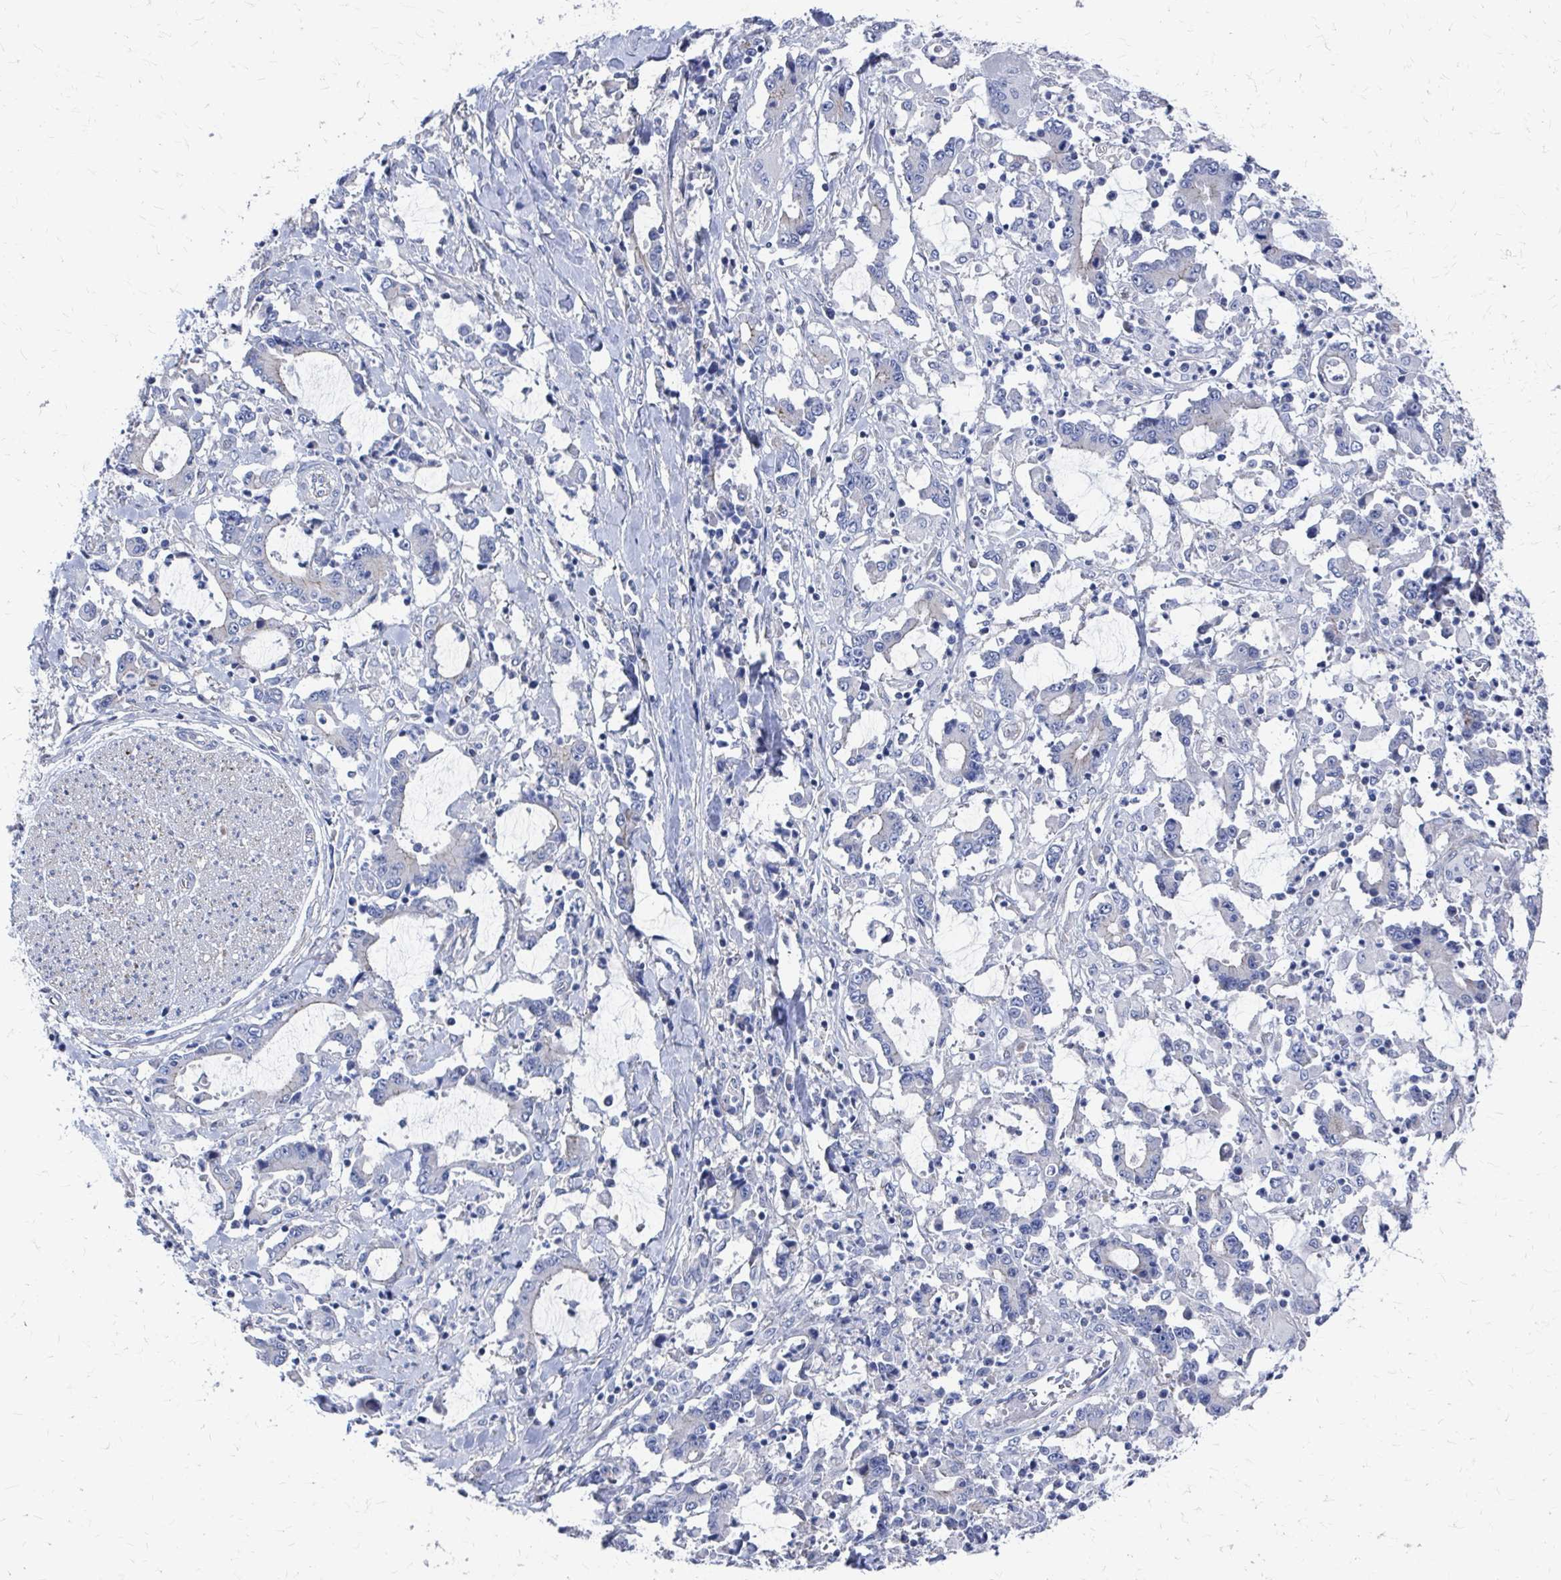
{"staining": {"intensity": "negative", "quantity": "none", "location": "none"}, "tissue": "stomach cancer", "cell_type": "Tumor cells", "image_type": "cancer", "snomed": [{"axis": "morphology", "description": "Adenocarcinoma, NOS"}, {"axis": "topography", "description": "Stomach, upper"}], "caption": "There is no significant staining in tumor cells of adenocarcinoma (stomach).", "gene": "PLEKHG7", "patient": {"sex": "male", "age": 68}}